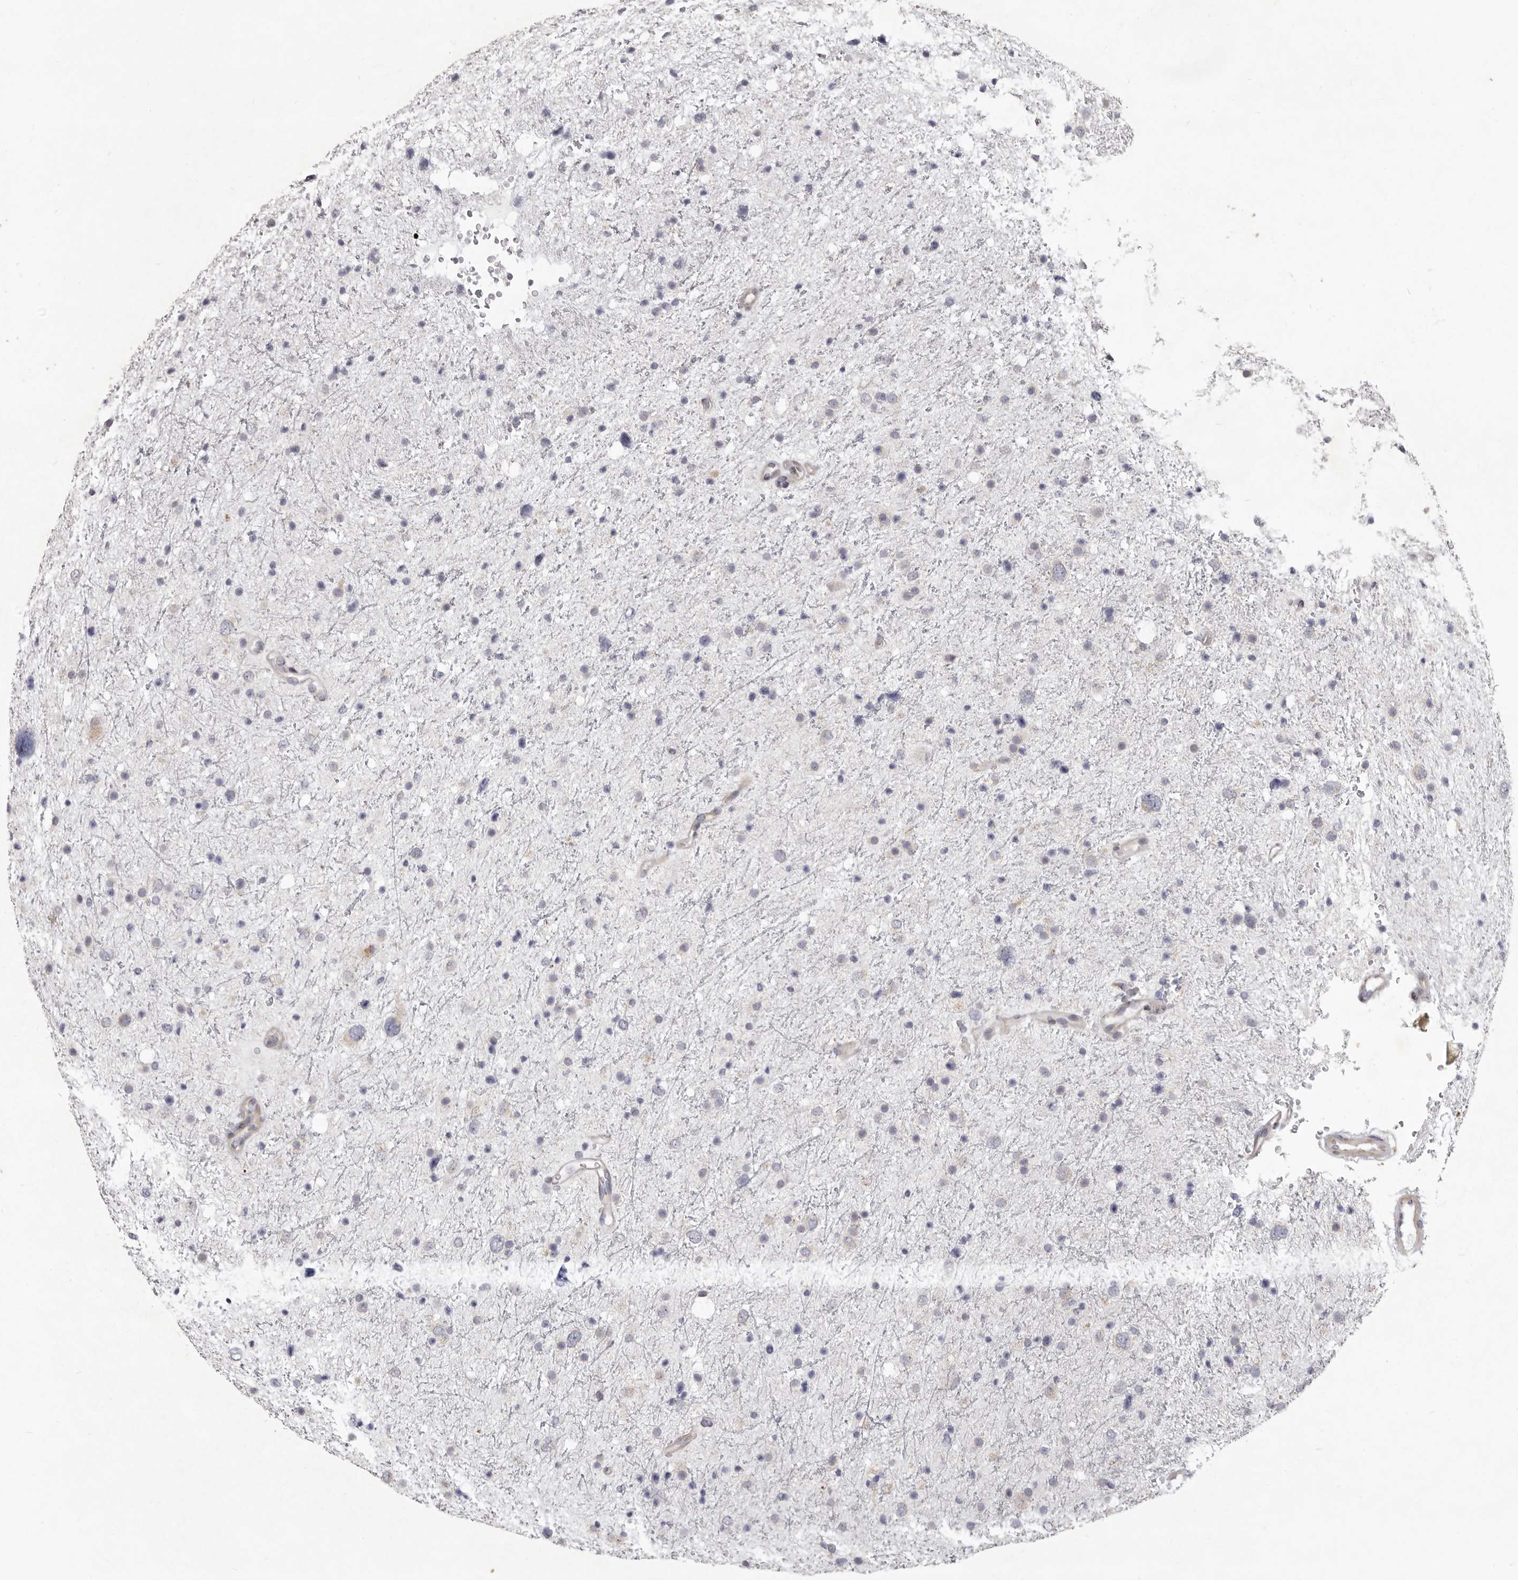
{"staining": {"intensity": "negative", "quantity": "none", "location": "none"}, "tissue": "glioma", "cell_type": "Tumor cells", "image_type": "cancer", "snomed": [{"axis": "morphology", "description": "Glioma, malignant, Low grade"}, {"axis": "topography", "description": "Brain"}], "caption": "This is a histopathology image of immunohistochemistry staining of glioma, which shows no positivity in tumor cells.", "gene": "TBC1D8B", "patient": {"sex": "female", "age": 37}}